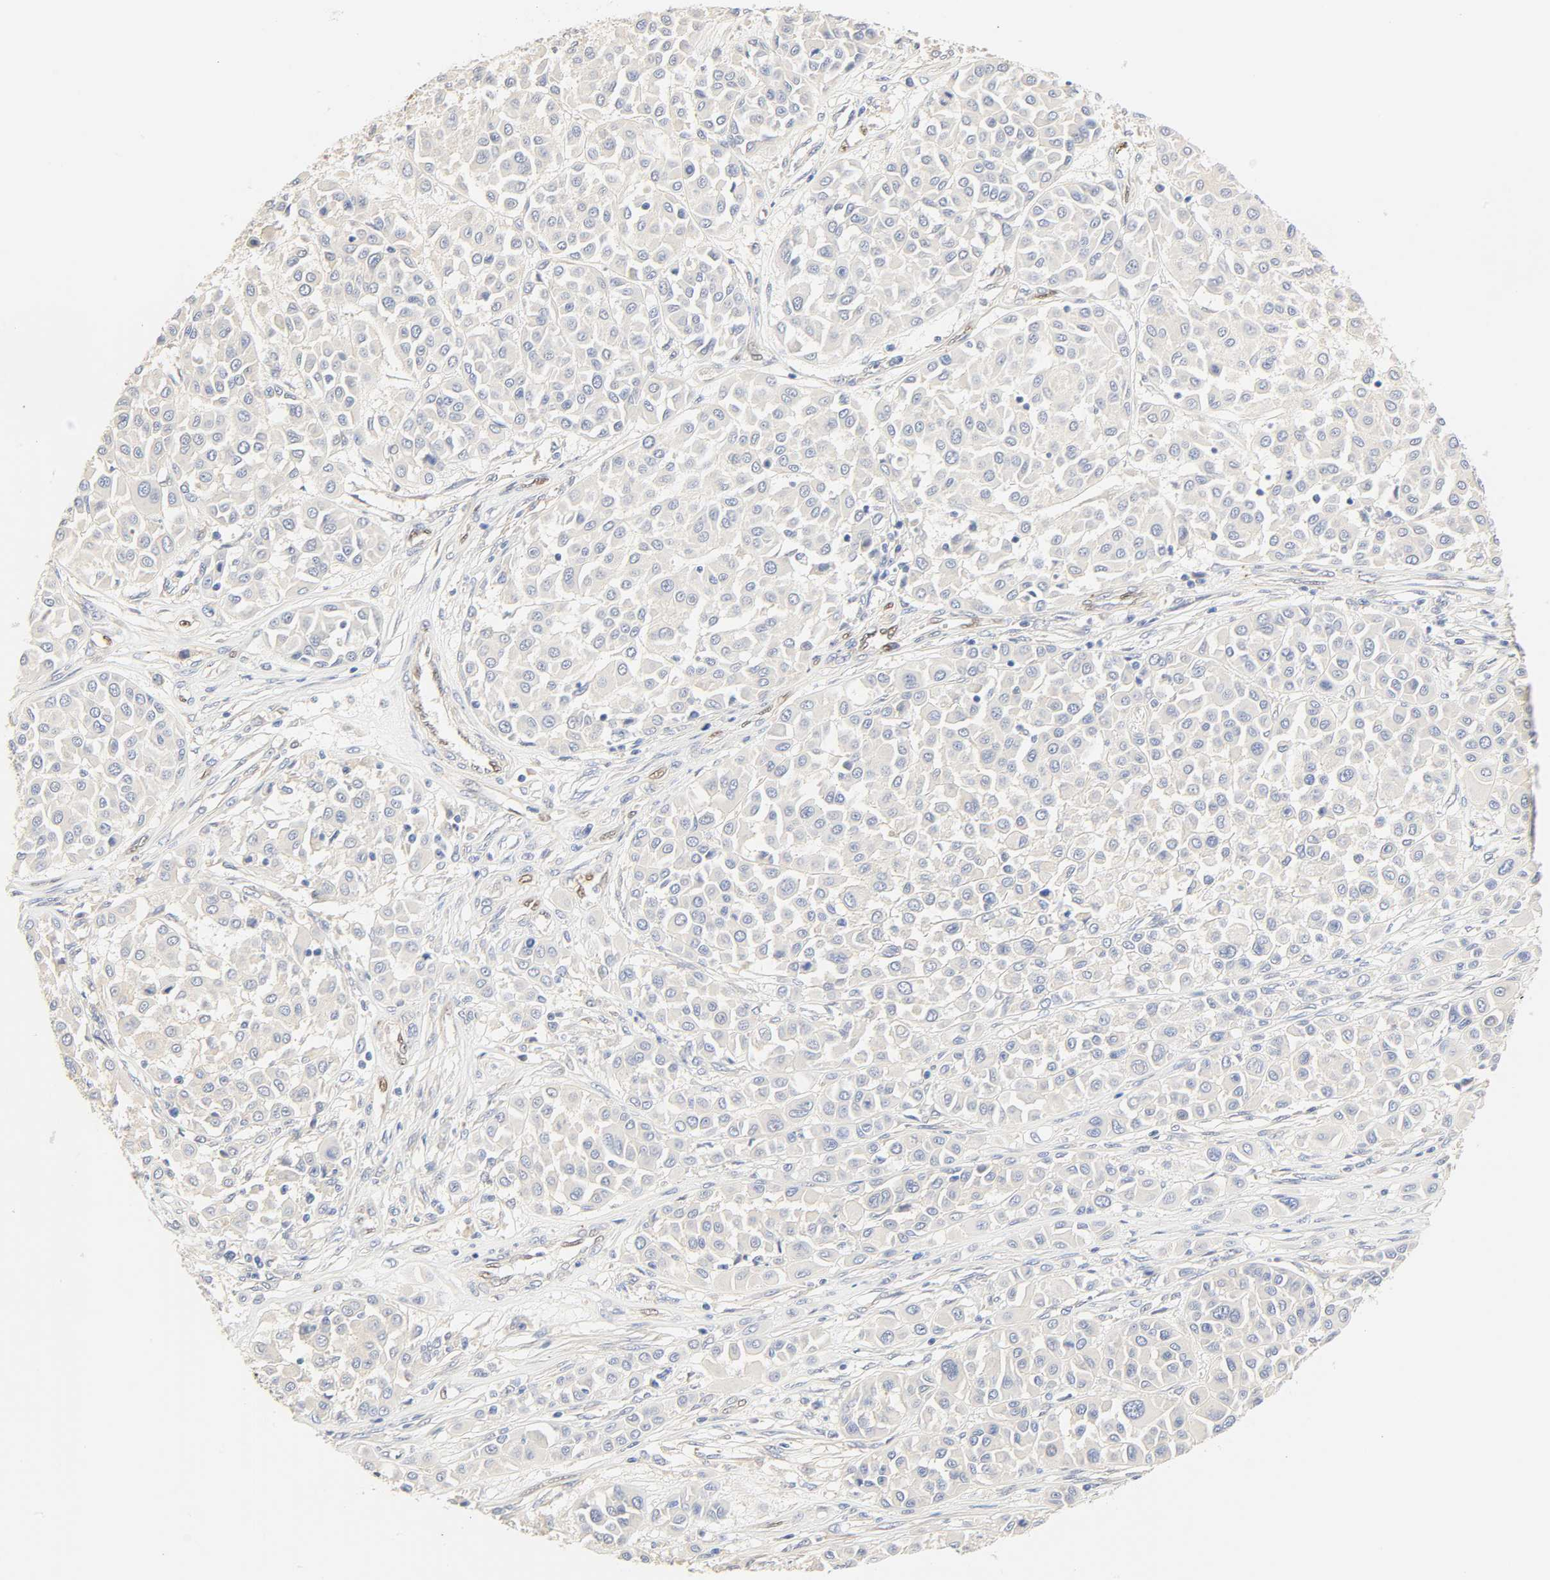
{"staining": {"intensity": "negative", "quantity": "none", "location": "none"}, "tissue": "melanoma", "cell_type": "Tumor cells", "image_type": "cancer", "snomed": [{"axis": "morphology", "description": "Malignant melanoma, Metastatic site"}, {"axis": "topography", "description": "Soft tissue"}], "caption": "Protein analysis of malignant melanoma (metastatic site) shows no significant expression in tumor cells.", "gene": "BORCS8-MEF2B", "patient": {"sex": "male", "age": 41}}